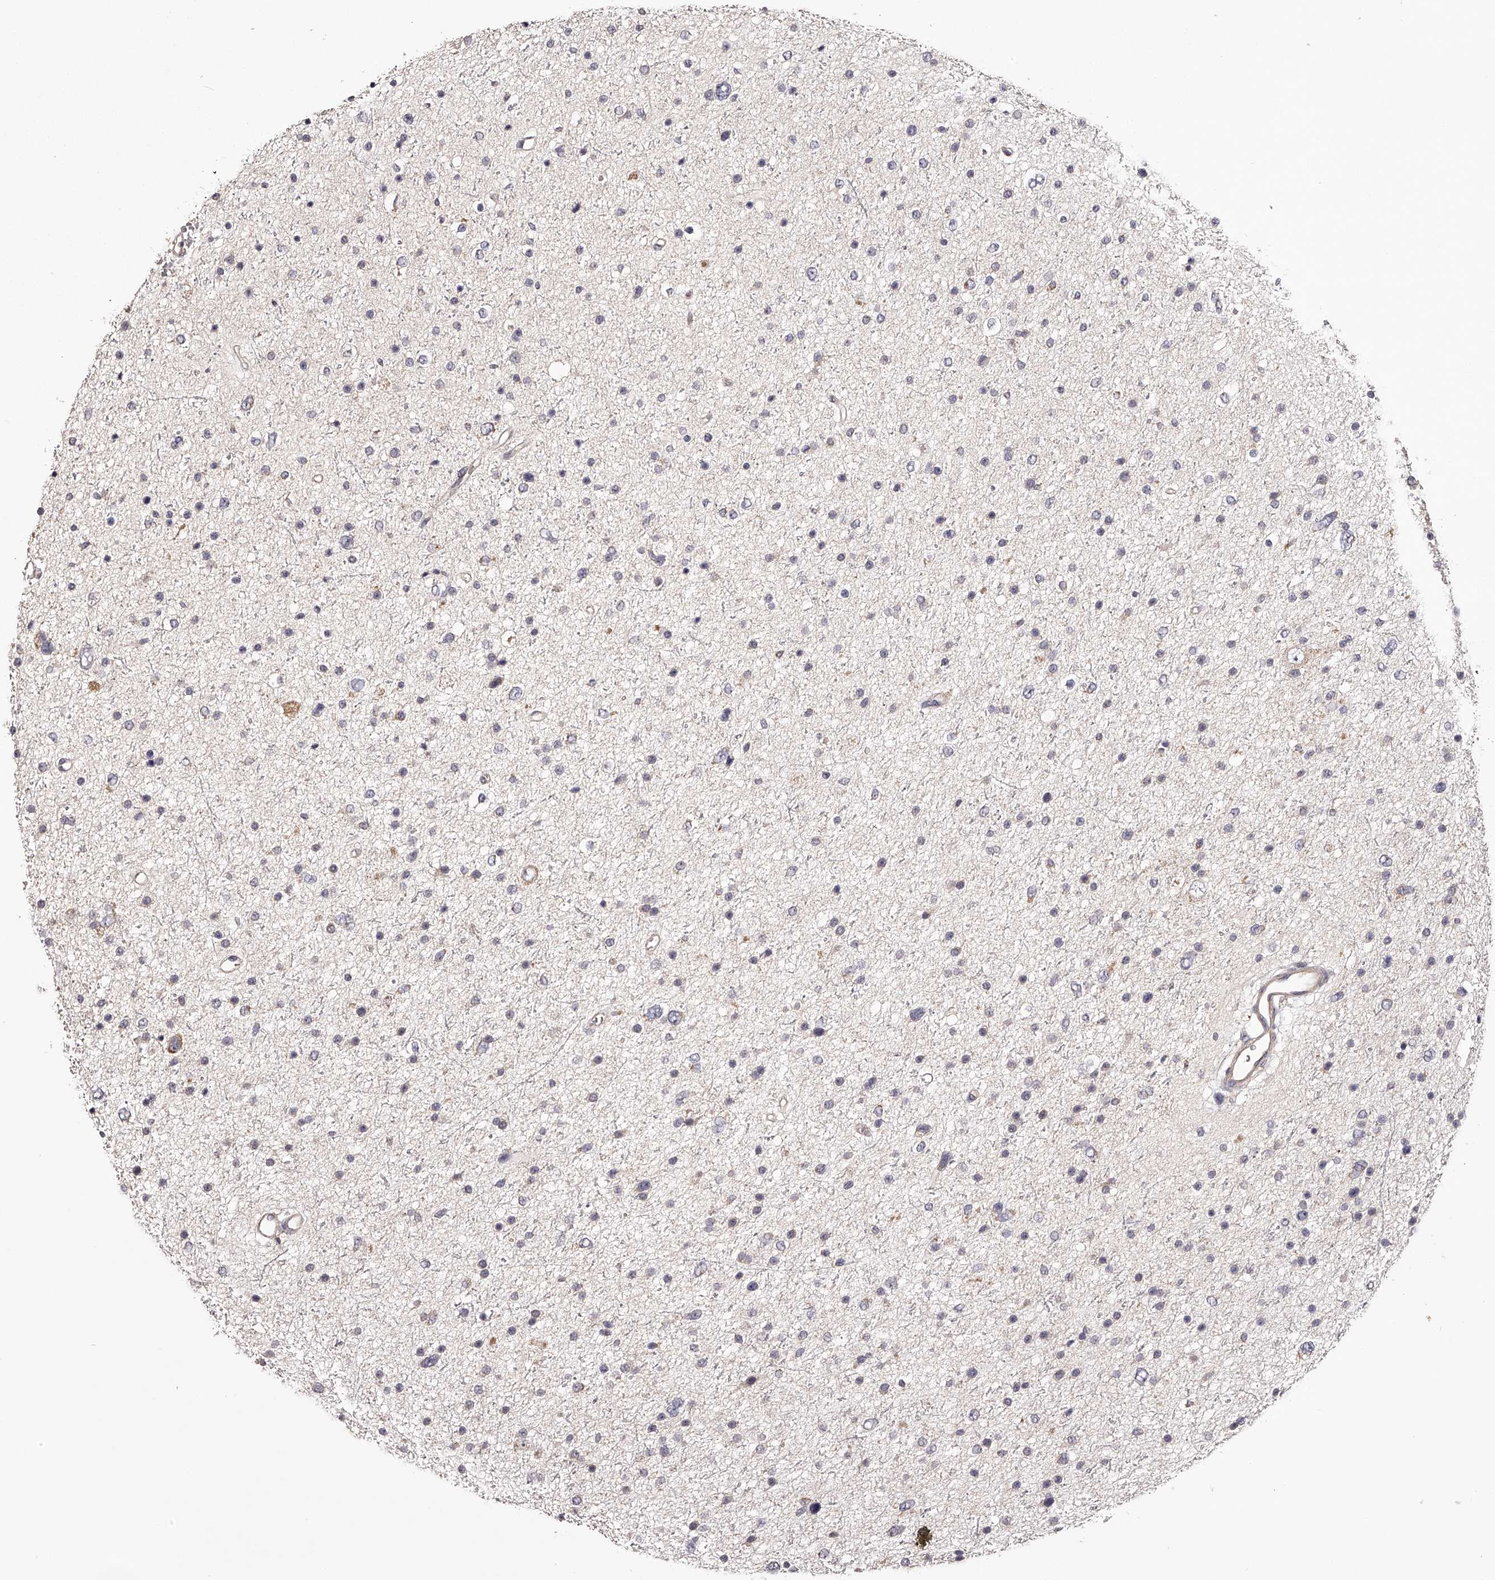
{"staining": {"intensity": "negative", "quantity": "none", "location": "none"}, "tissue": "glioma", "cell_type": "Tumor cells", "image_type": "cancer", "snomed": [{"axis": "morphology", "description": "Glioma, malignant, Low grade"}, {"axis": "topography", "description": "Brain"}], "caption": "Immunohistochemical staining of human glioma reveals no significant expression in tumor cells.", "gene": "ODF2L", "patient": {"sex": "female", "age": 37}}